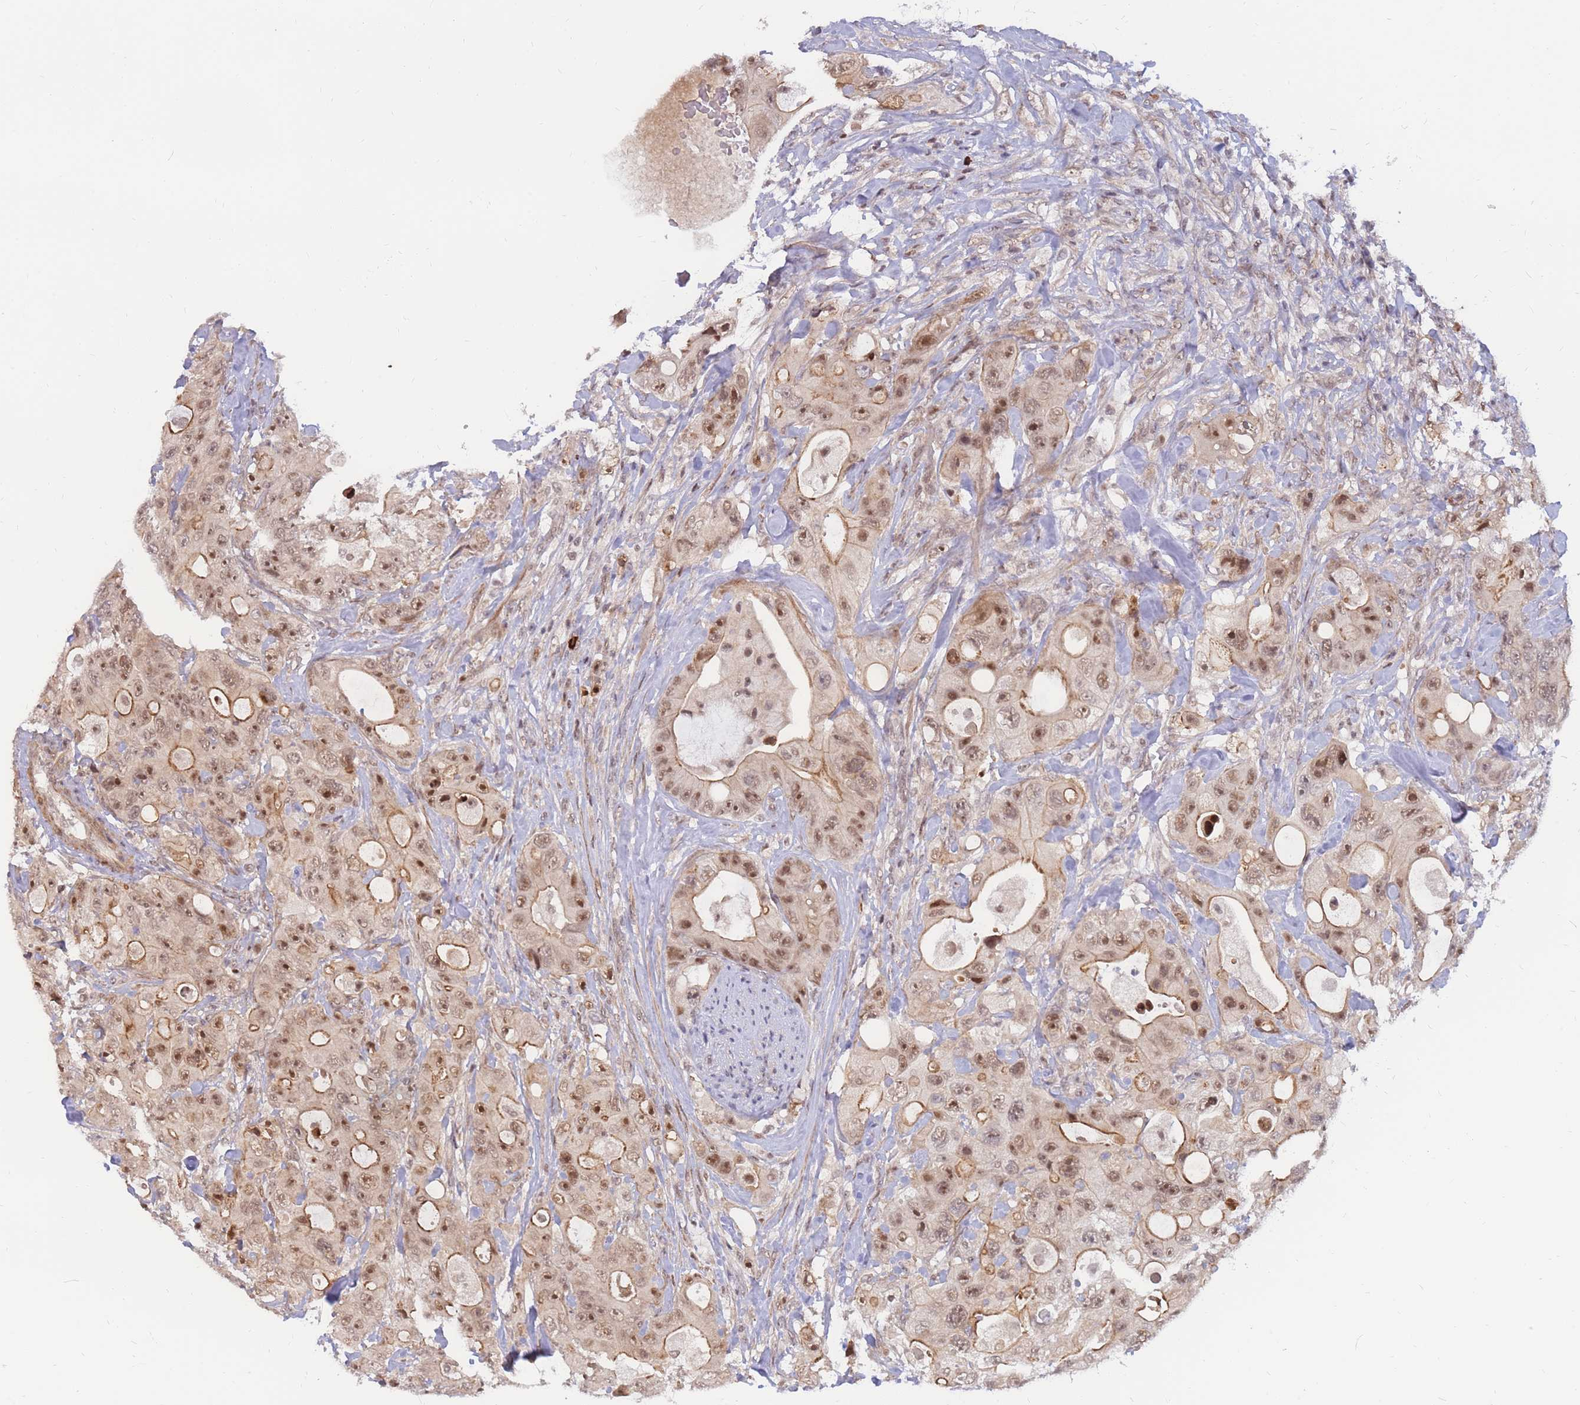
{"staining": {"intensity": "moderate", "quantity": ">75%", "location": "cytoplasmic/membranous,nuclear"}, "tissue": "colorectal cancer", "cell_type": "Tumor cells", "image_type": "cancer", "snomed": [{"axis": "morphology", "description": "Adenocarcinoma, NOS"}, {"axis": "topography", "description": "Colon"}], "caption": "Human colorectal adenocarcinoma stained with a protein marker displays moderate staining in tumor cells.", "gene": "ERICH6B", "patient": {"sex": "female", "age": 46}}